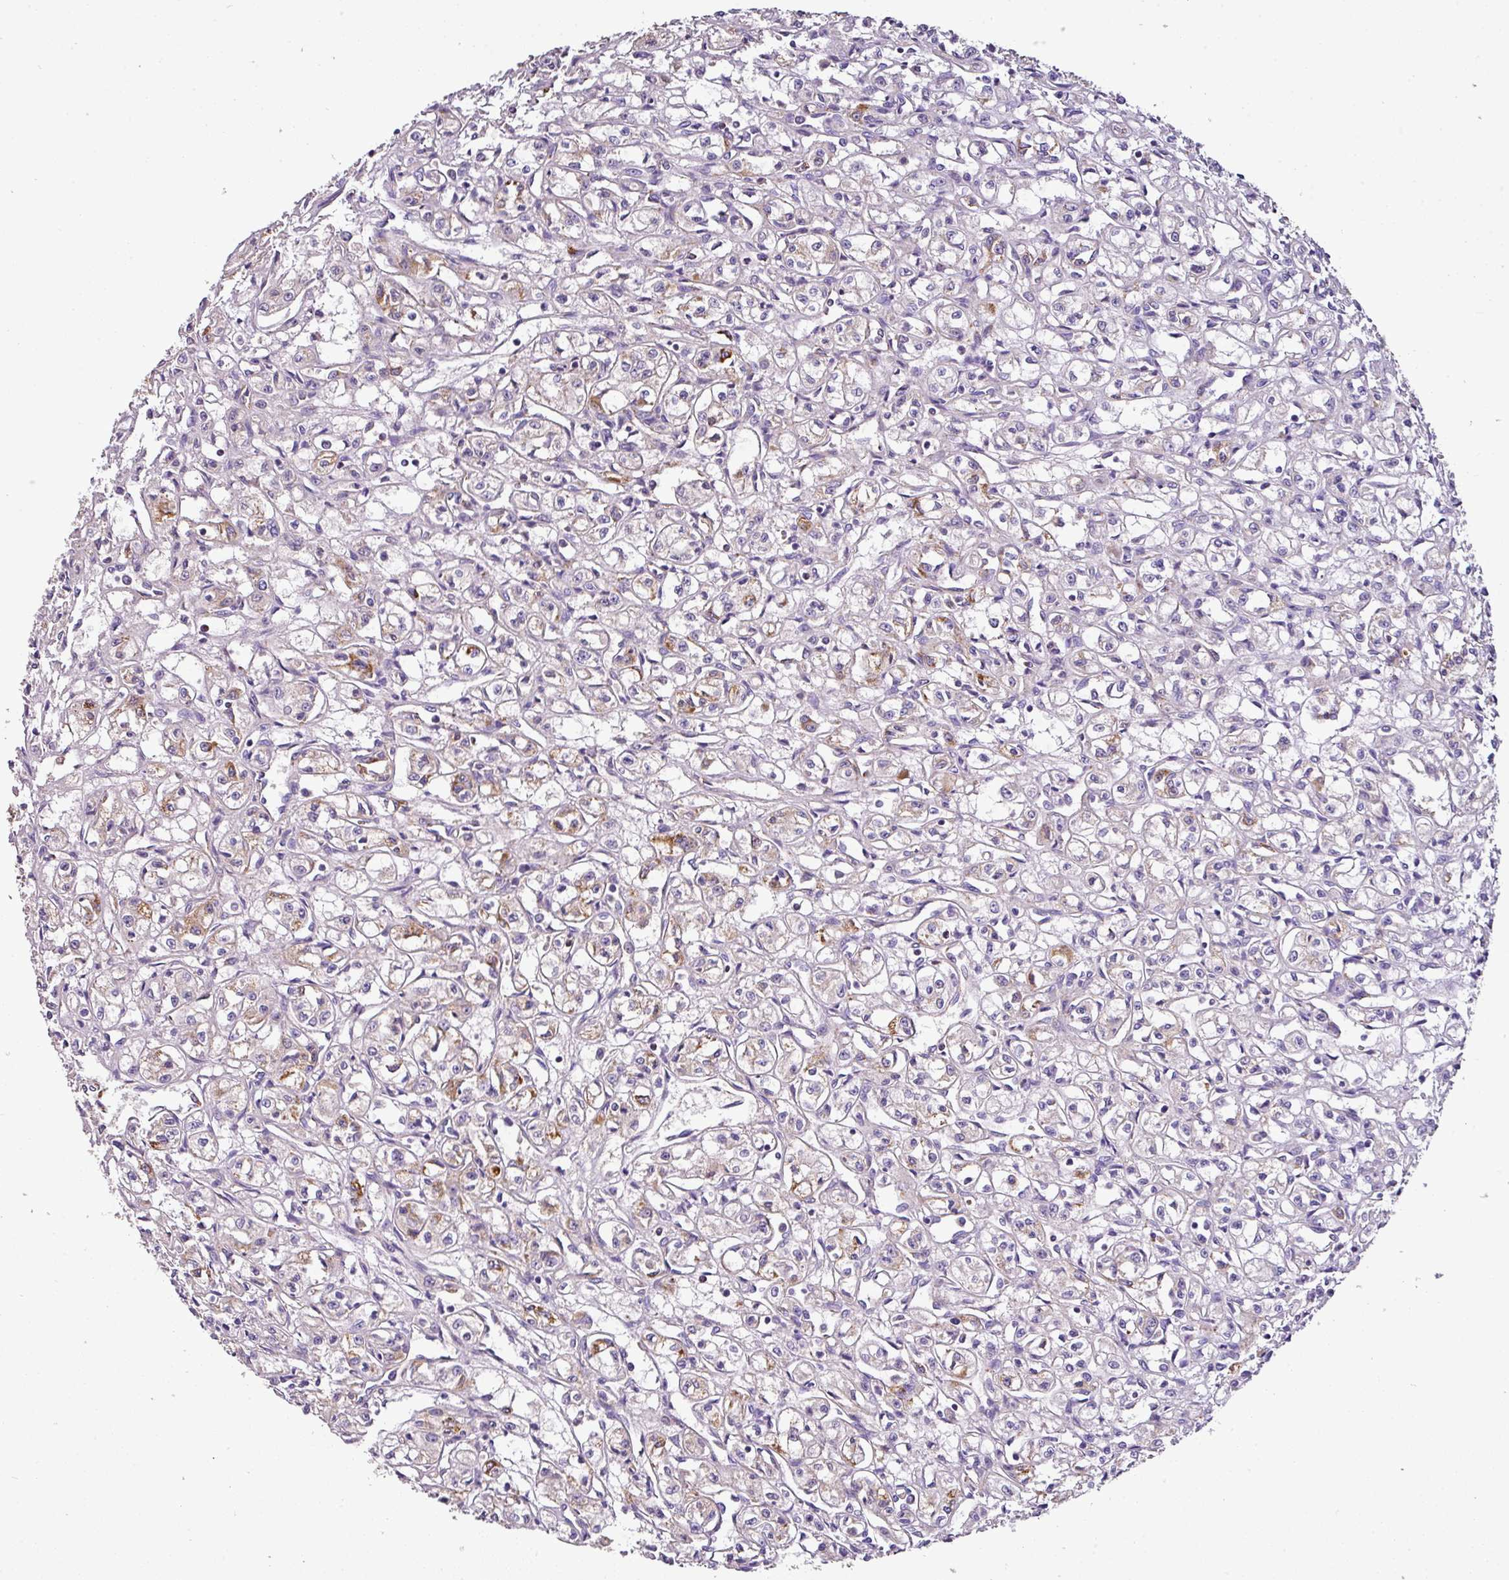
{"staining": {"intensity": "moderate", "quantity": "<25%", "location": "cytoplasmic/membranous"}, "tissue": "renal cancer", "cell_type": "Tumor cells", "image_type": "cancer", "snomed": [{"axis": "morphology", "description": "Adenocarcinoma, NOS"}, {"axis": "topography", "description": "Kidney"}], "caption": "A low amount of moderate cytoplasmic/membranous expression is seen in approximately <25% of tumor cells in renal cancer (adenocarcinoma) tissue.", "gene": "ANXA2R", "patient": {"sex": "male", "age": 56}}